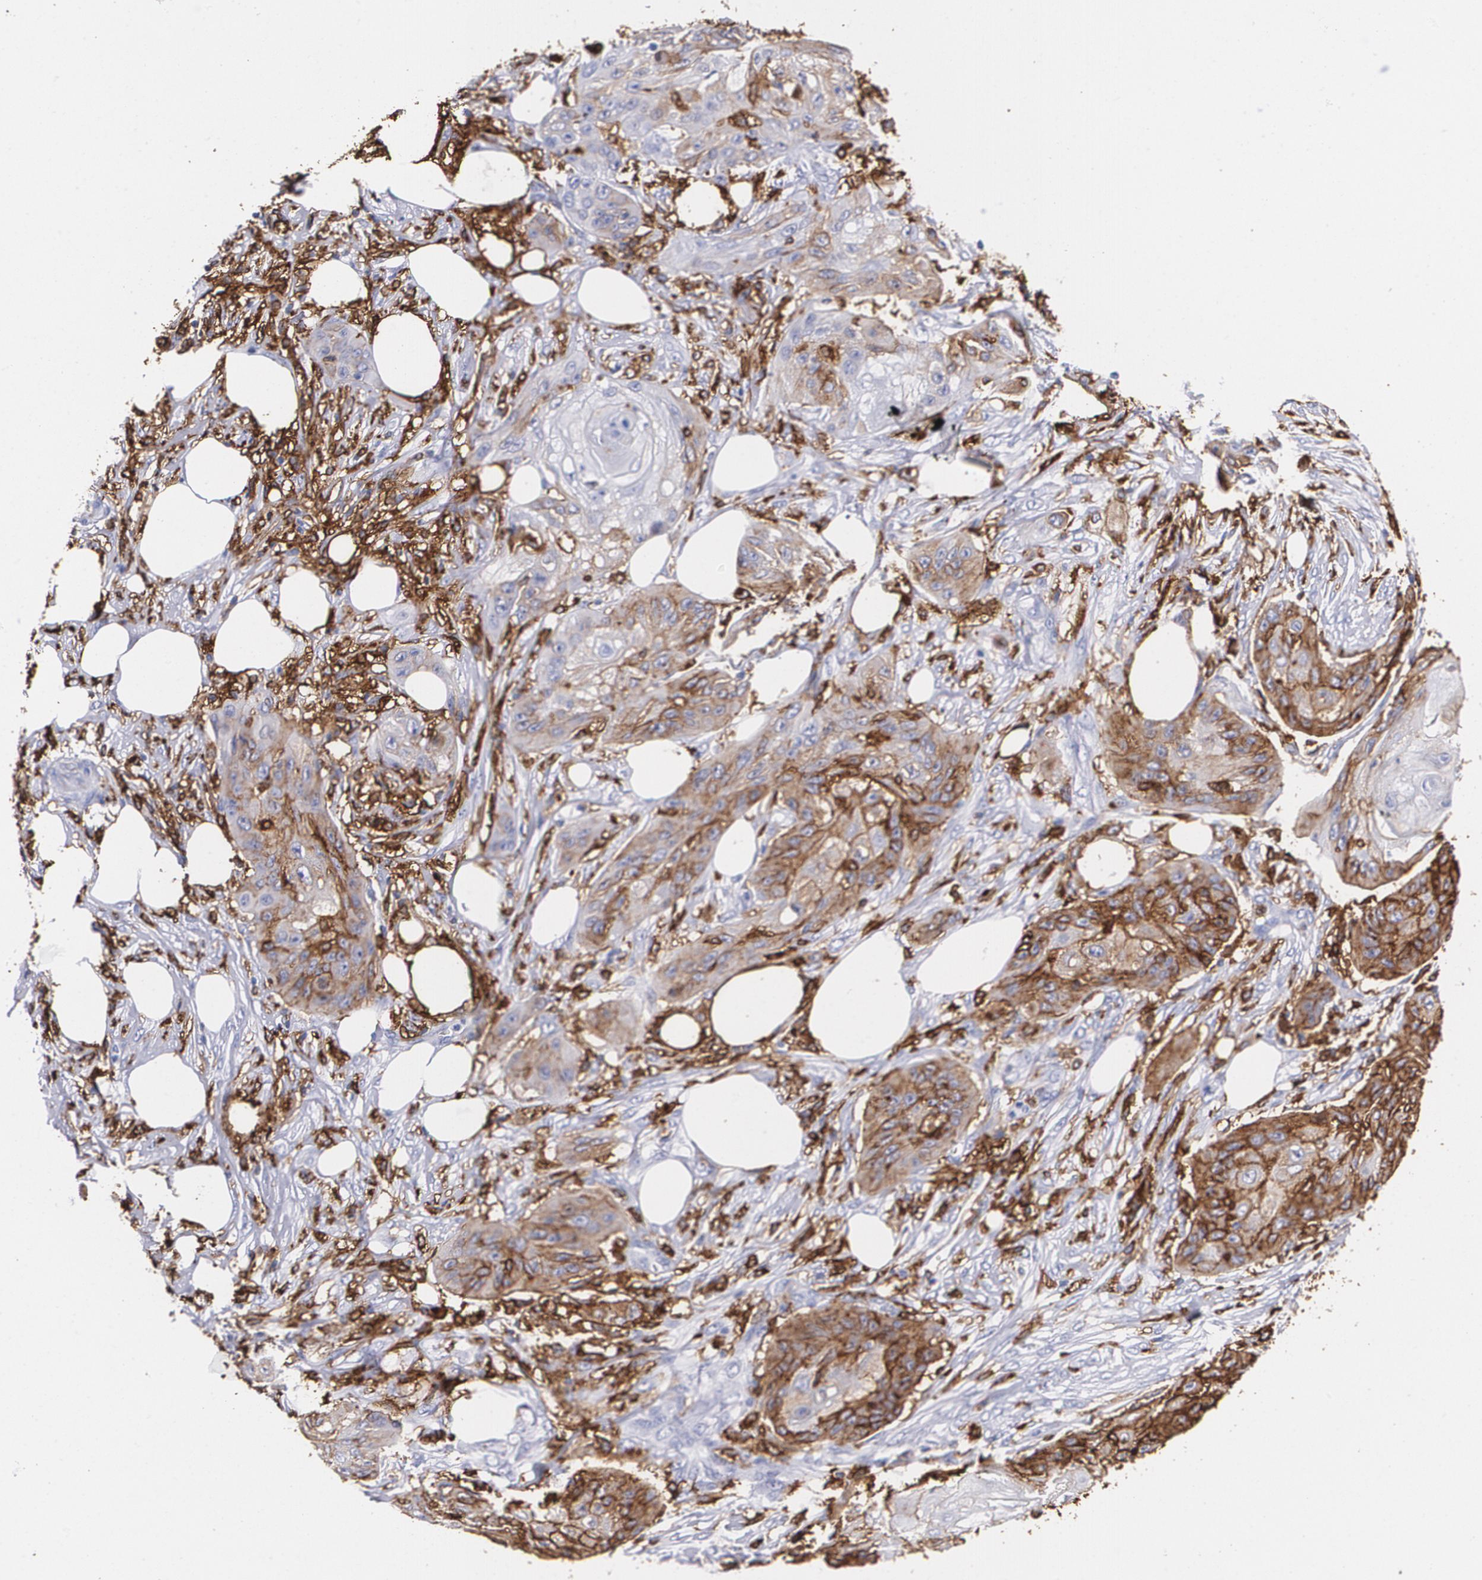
{"staining": {"intensity": "moderate", "quantity": "25%-75%", "location": "cytoplasmic/membranous"}, "tissue": "skin cancer", "cell_type": "Tumor cells", "image_type": "cancer", "snomed": [{"axis": "morphology", "description": "Squamous cell carcinoma, NOS"}, {"axis": "topography", "description": "Skin"}], "caption": "Skin squamous cell carcinoma stained with a protein marker shows moderate staining in tumor cells.", "gene": "HLA-DRA", "patient": {"sex": "female", "age": 88}}